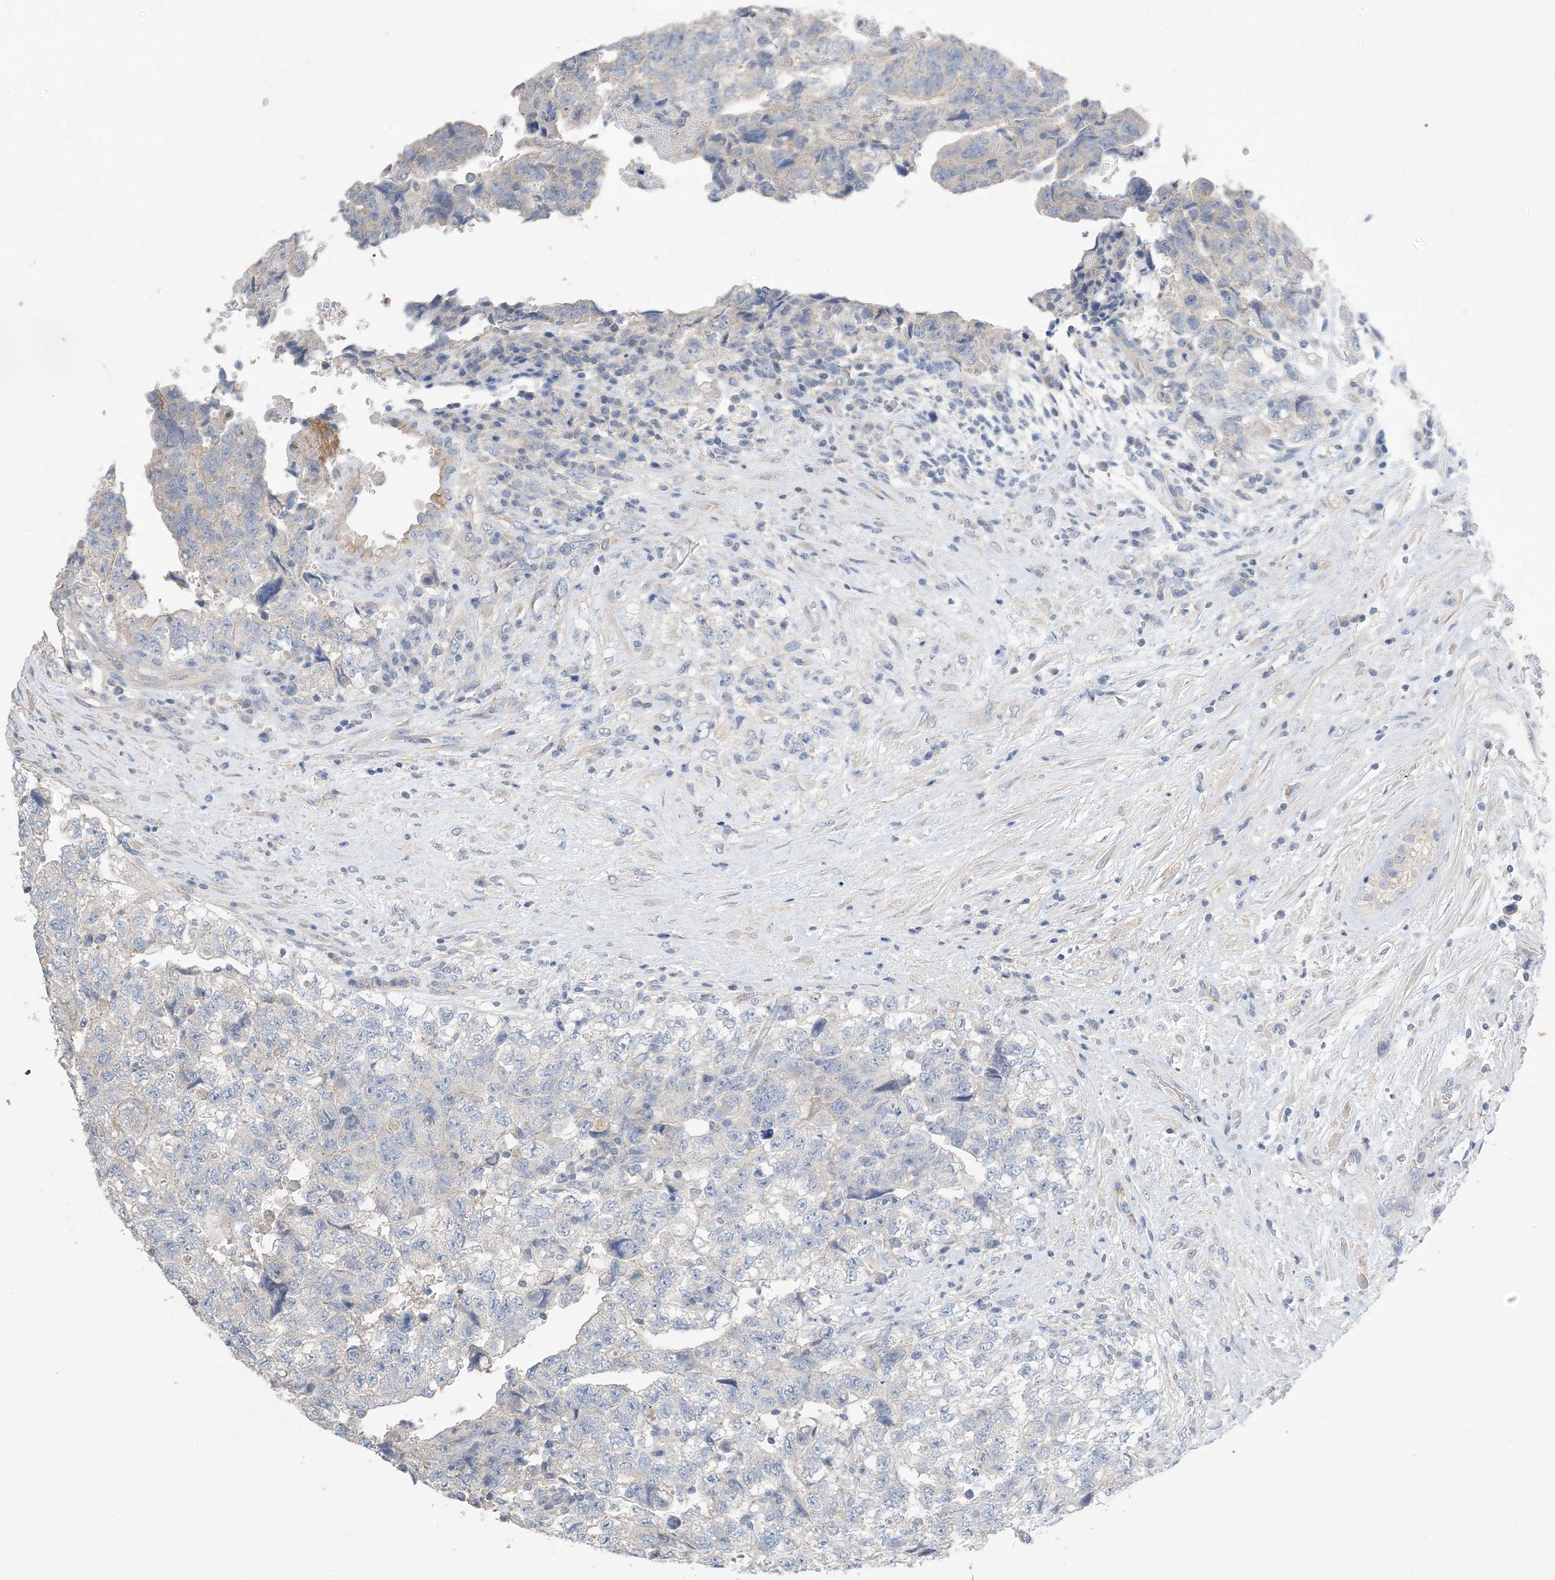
{"staining": {"intensity": "negative", "quantity": "none", "location": "none"}, "tissue": "testis cancer", "cell_type": "Tumor cells", "image_type": "cancer", "snomed": [{"axis": "morphology", "description": "Carcinoma, Embryonal, NOS"}, {"axis": "topography", "description": "Testis"}], "caption": "High magnification brightfield microscopy of embryonal carcinoma (testis) stained with DAB (brown) and counterstained with hematoxylin (blue): tumor cells show no significant staining. (DAB IHC, high magnification).", "gene": "KPRP", "patient": {"sex": "male", "age": 36}}